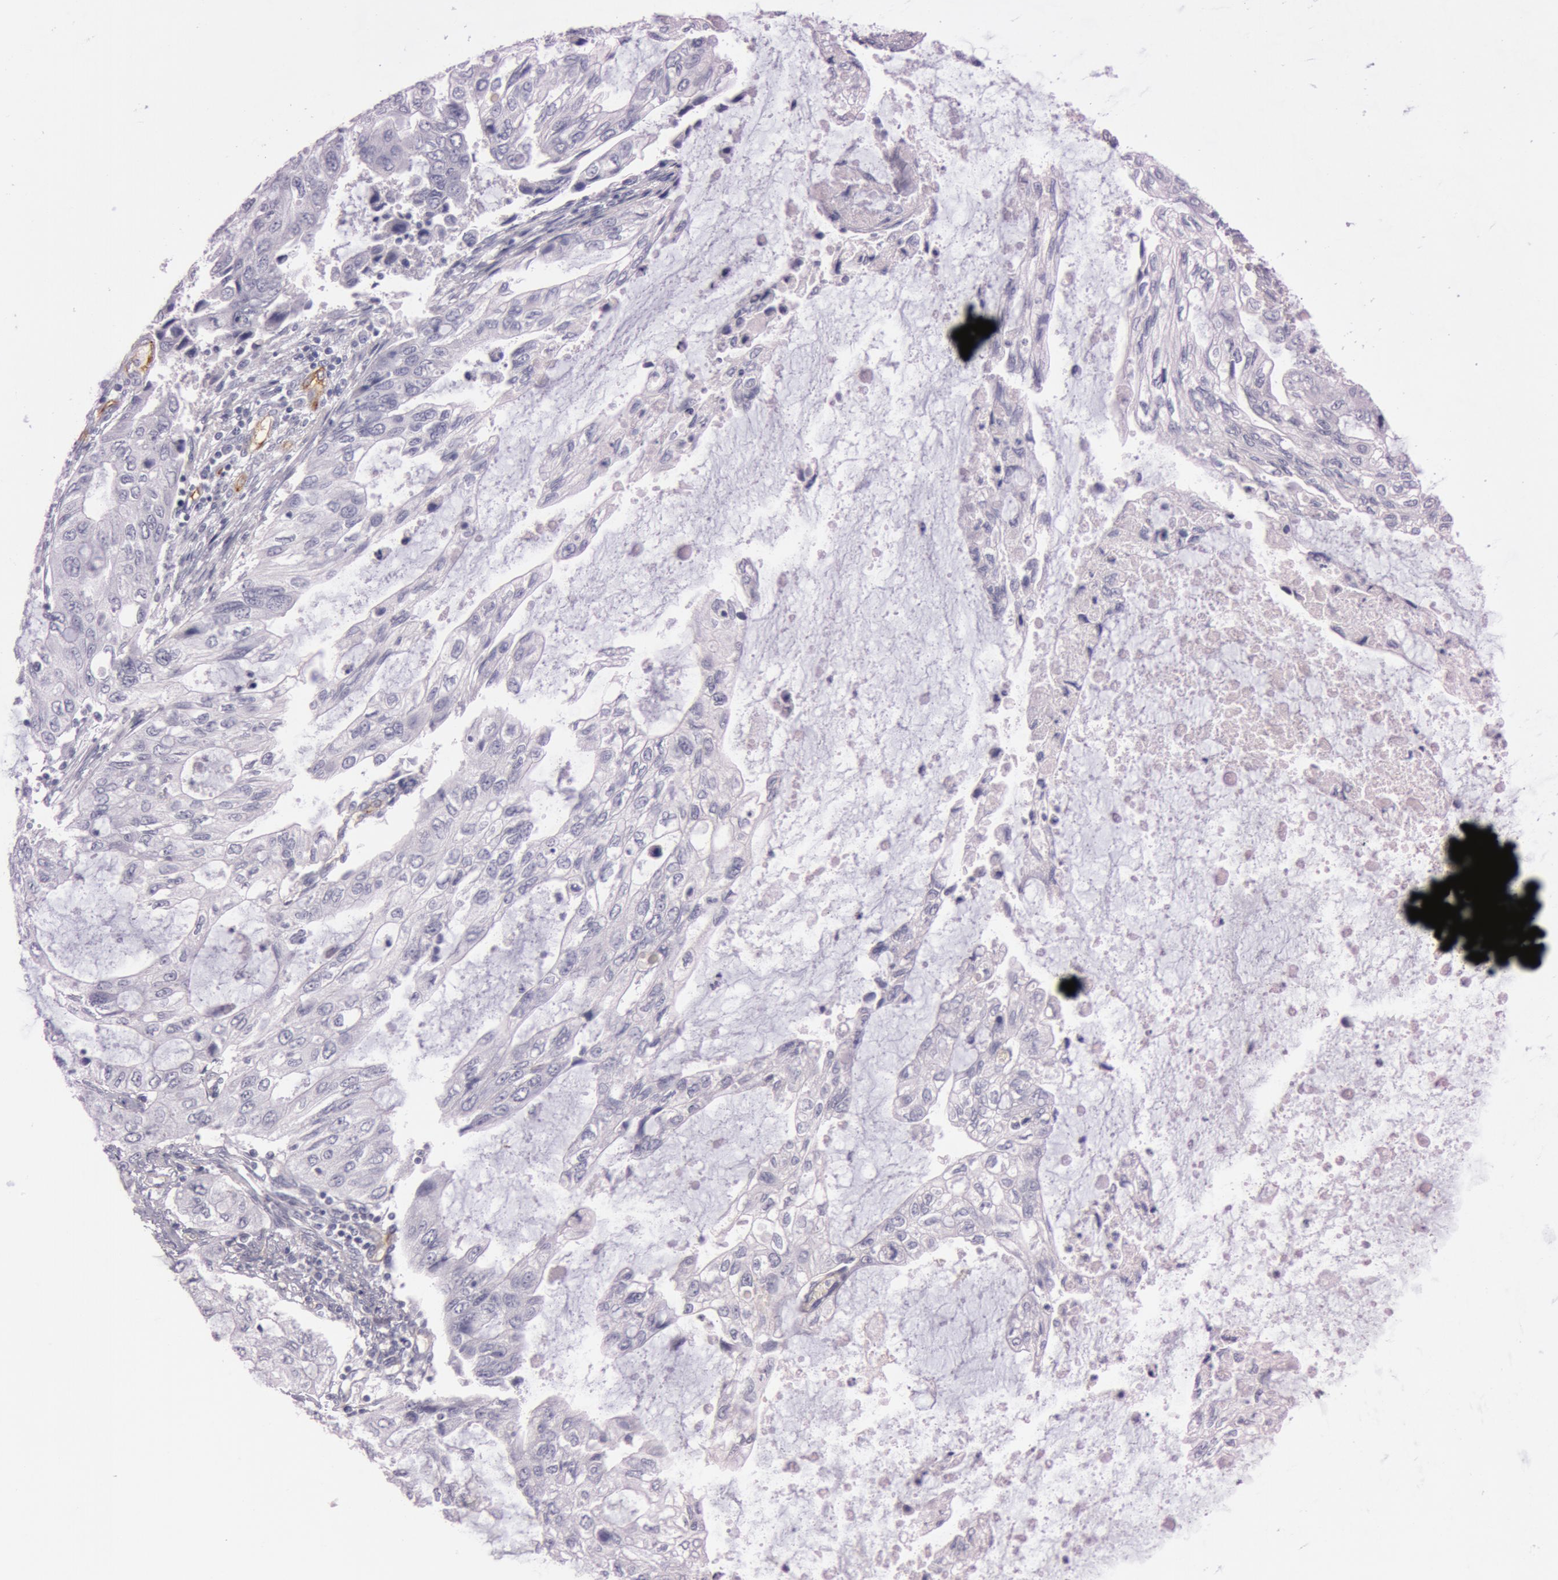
{"staining": {"intensity": "negative", "quantity": "none", "location": "none"}, "tissue": "stomach cancer", "cell_type": "Tumor cells", "image_type": "cancer", "snomed": [{"axis": "morphology", "description": "Adenocarcinoma, NOS"}, {"axis": "topography", "description": "Stomach, upper"}], "caption": "Immunohistochemistry (IHC) micrograph of neoplastic tissue: human stomach cancer (adenocarcinoma) stained with DAB (3,3'-diaminobenzidine) shows no significant protein staining in tumor cells.", "gene": "FOLH1", "patient": {"sex": "female", "age": 52}}